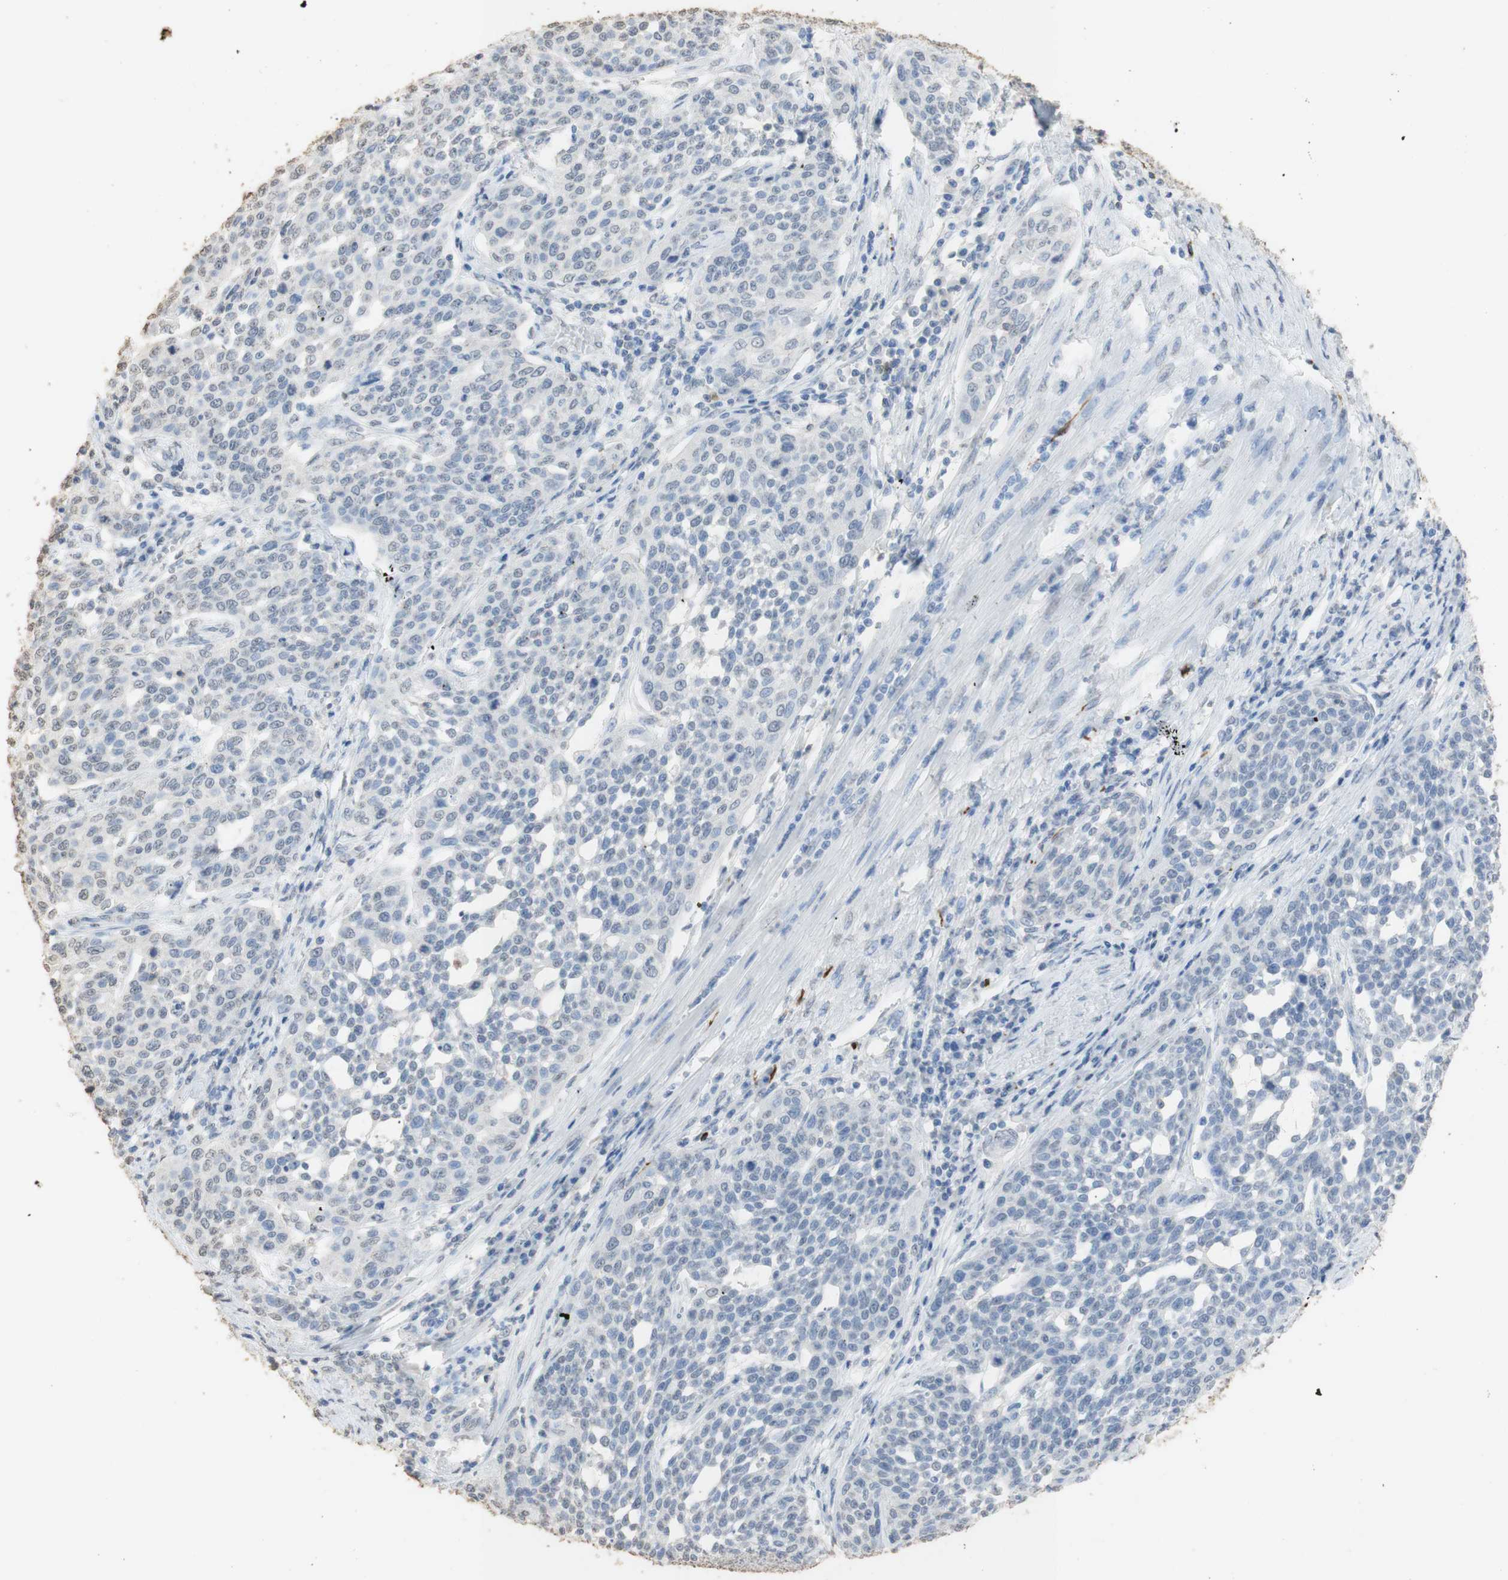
{"staining": {"intensity": "negative", "quantity": "none", "location": "none"}, "tissue": "cervical cancer", "cell_type": "Tumor cells", "image_type": "cancer", "snomed": [{"axis": "morphology", "description": "Squamous cell carcinoma, NOS"}, {"axis": "topography", "description": "Cervix"}], "caption": "Tumor cells are negative for brown protein staining in cervical cancer.", "gene": "L1CAM", "patient": {"sex": "female", "age": 34}}